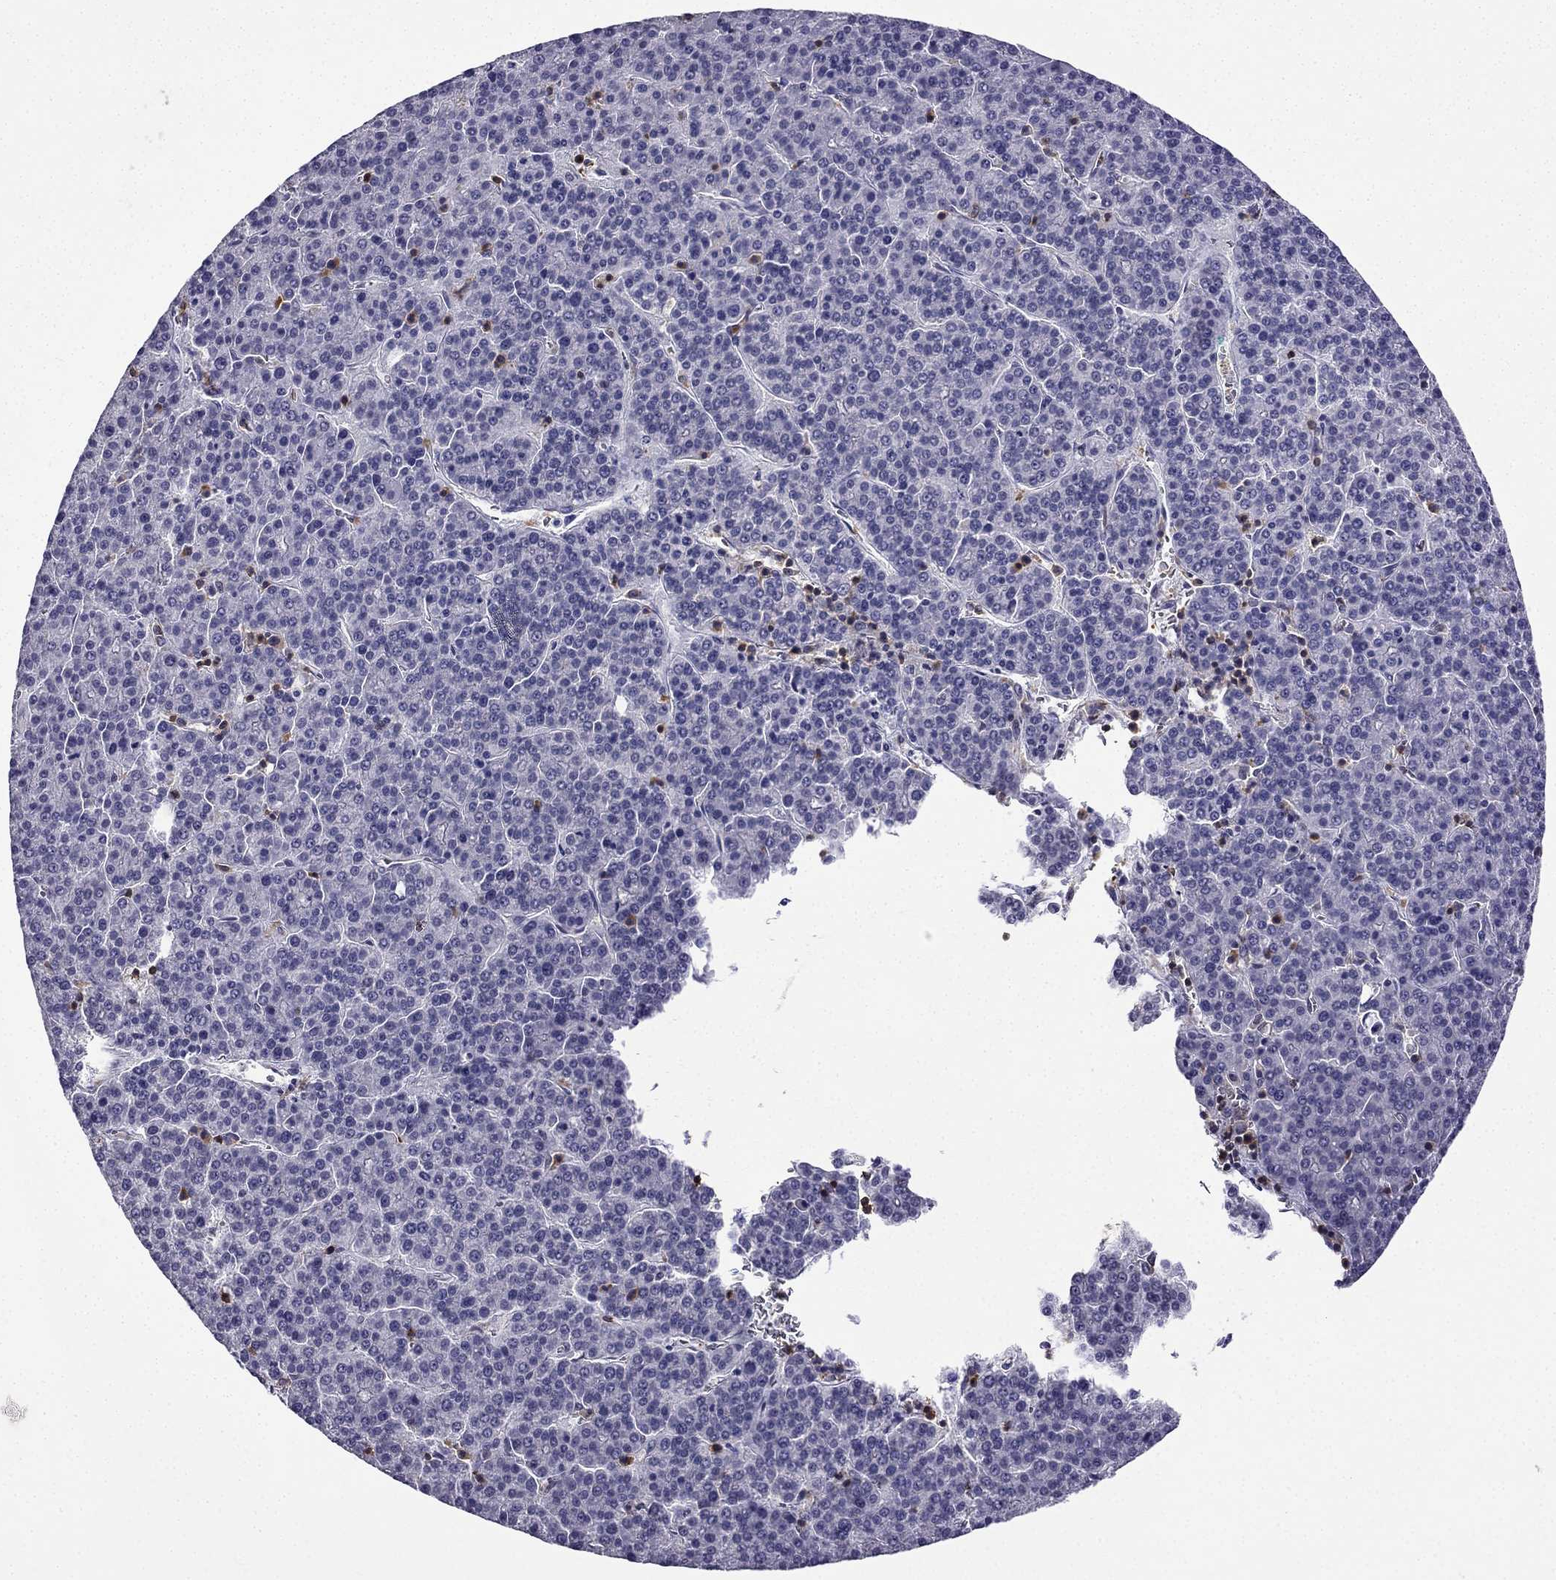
{"staining": {"intensity": "negative", "quantity": "none", "location": "none"}, "tissue": "liver cancer", "cell_type": "Tumor cells", "image_type": "cancer", "snomed": [{"axis": "morphology", "description": "Carcinoma, Hepatocellular, NOS"}, {"axis": "topography", "description": "Liver"}], "caption": "Tumor cells show no significant protein expression in liver cancer.", "gene": "CCK", "patient": {"sex": "female", "age": 58}}